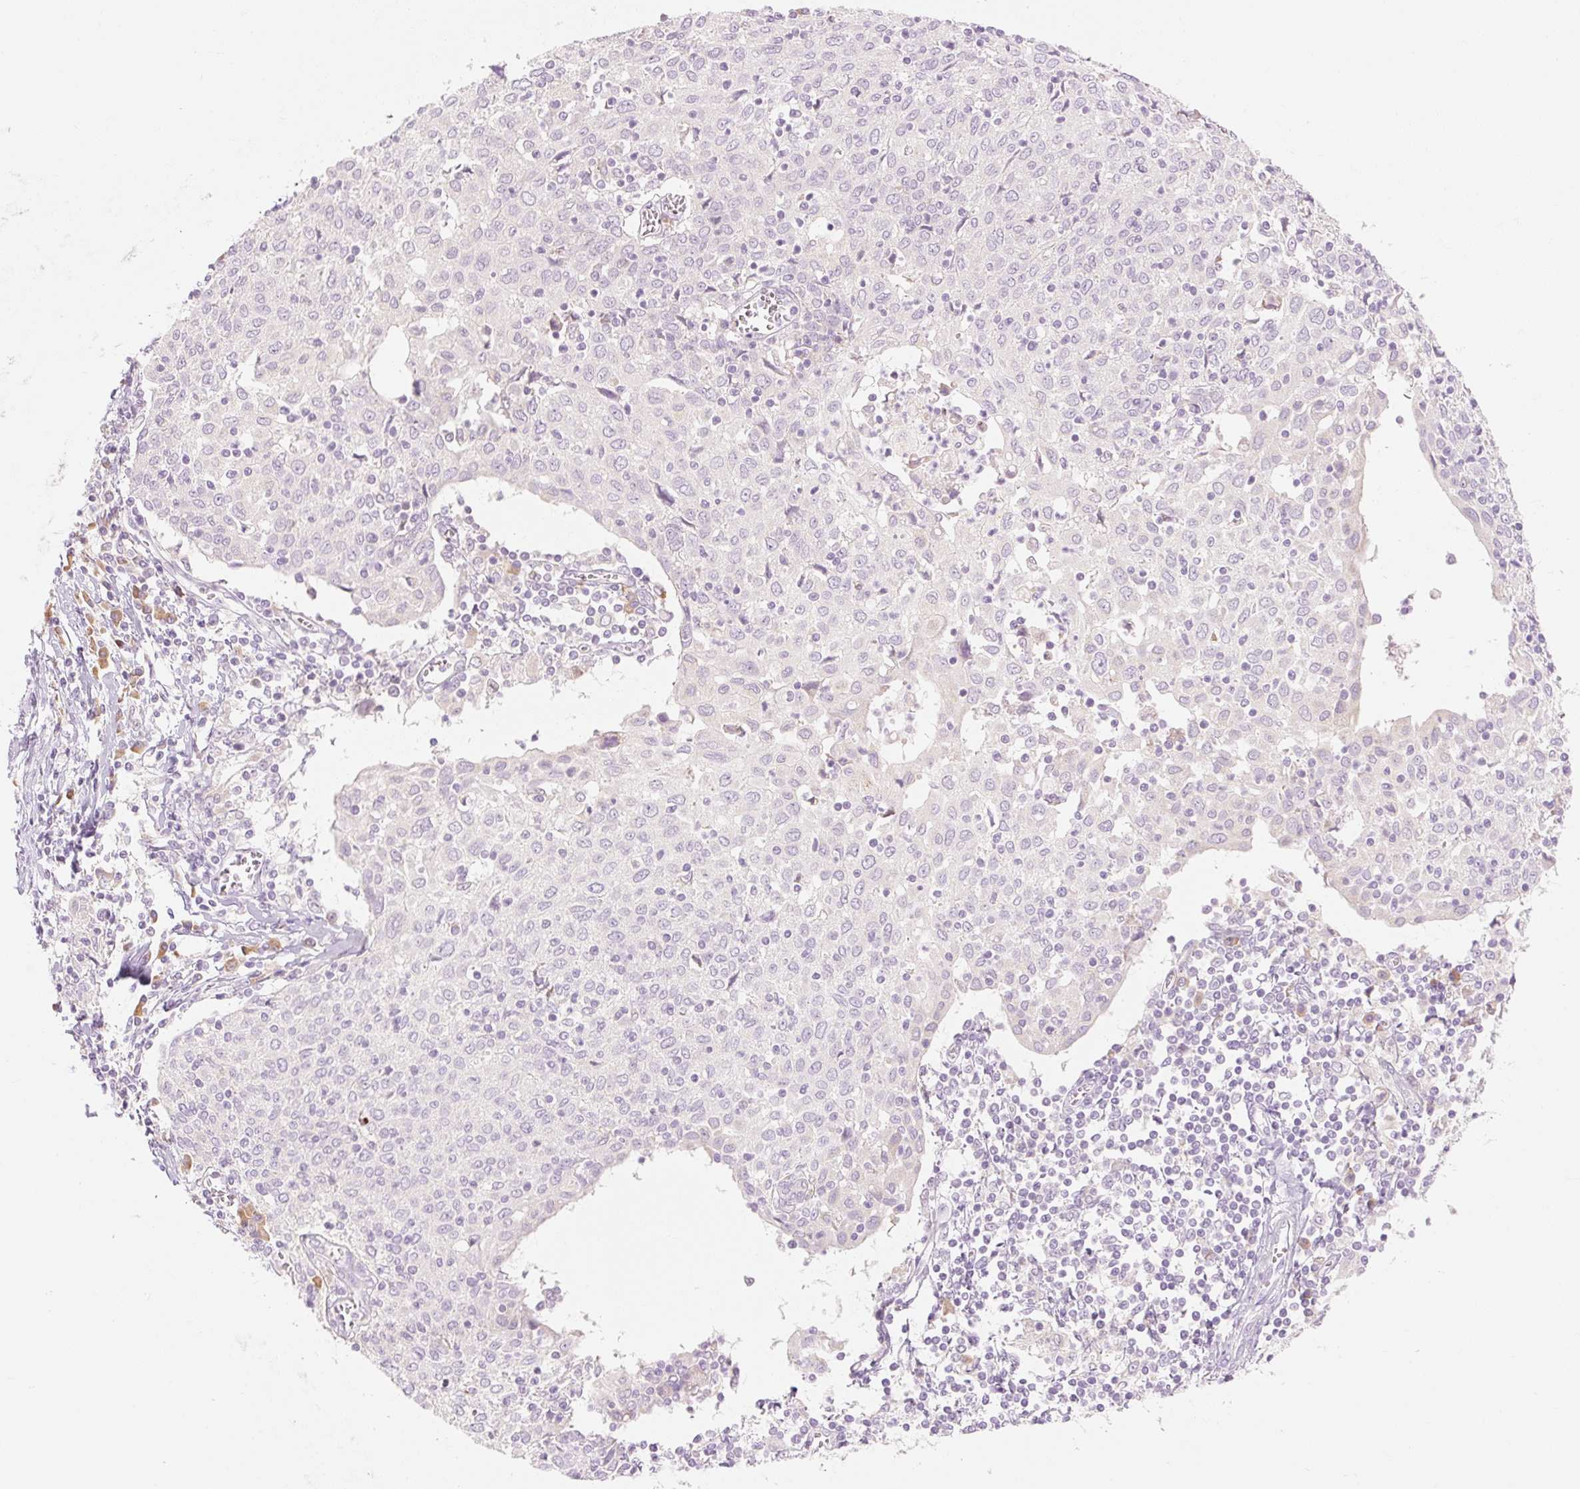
{"staining": {"intensity": "negative", "quantity": "none", "location": "none"}, "tissue": "cervical cancer", "cell_type": "Tumor cells", "image_type": "cancer", "snomed": [{"axis": "morphology", "description": "Squamous cell carcinoma, NOS"}, {"axis": "topography", "description": "Cervix"}], "caption": "Immunohistochemistry of squamous cell carcinoma (cervical) exhibits no expression in tumor cells.", "gene": "MYO1D", "patient": {"sex": "female", "age": 52}}